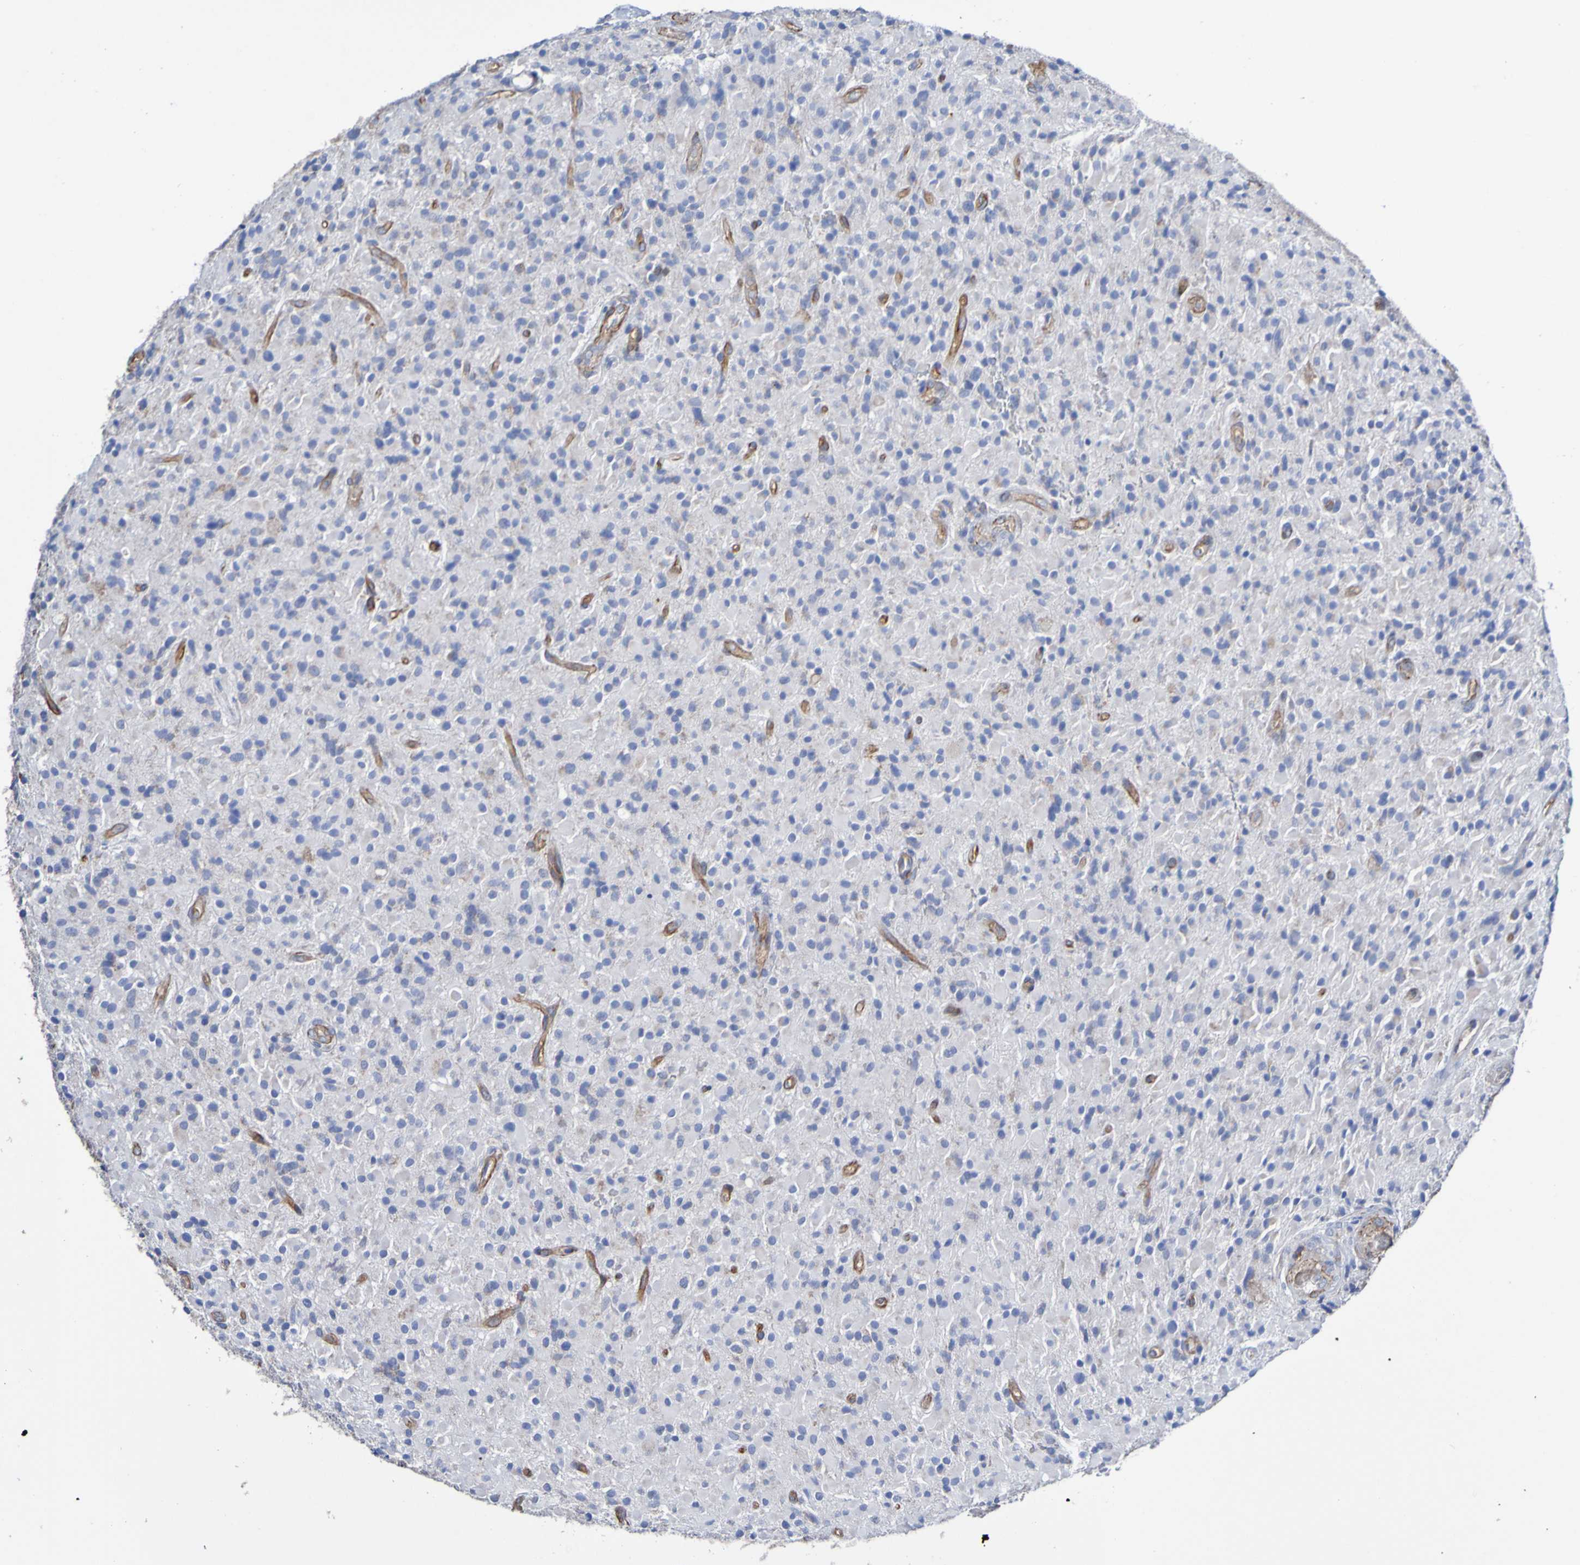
{"staining": {"intensity": "negative", "quantity": "none", "location": "none"}, "tissue": "glioma", "cell_type": "Tumor cells", "image_type": "cancer", "snomed": [{"axis": "morphology", "description": "Glioma, malignant, High grade"}, {"axis": "topography", "description": "Brain"}], "caption": "The immunohistochemistry (IHC) micrograph has no significant positivity in tumor cells of glioma tissue.", "gene": "ELMOD3", "patient": {"sex": "male", "age": 71}}